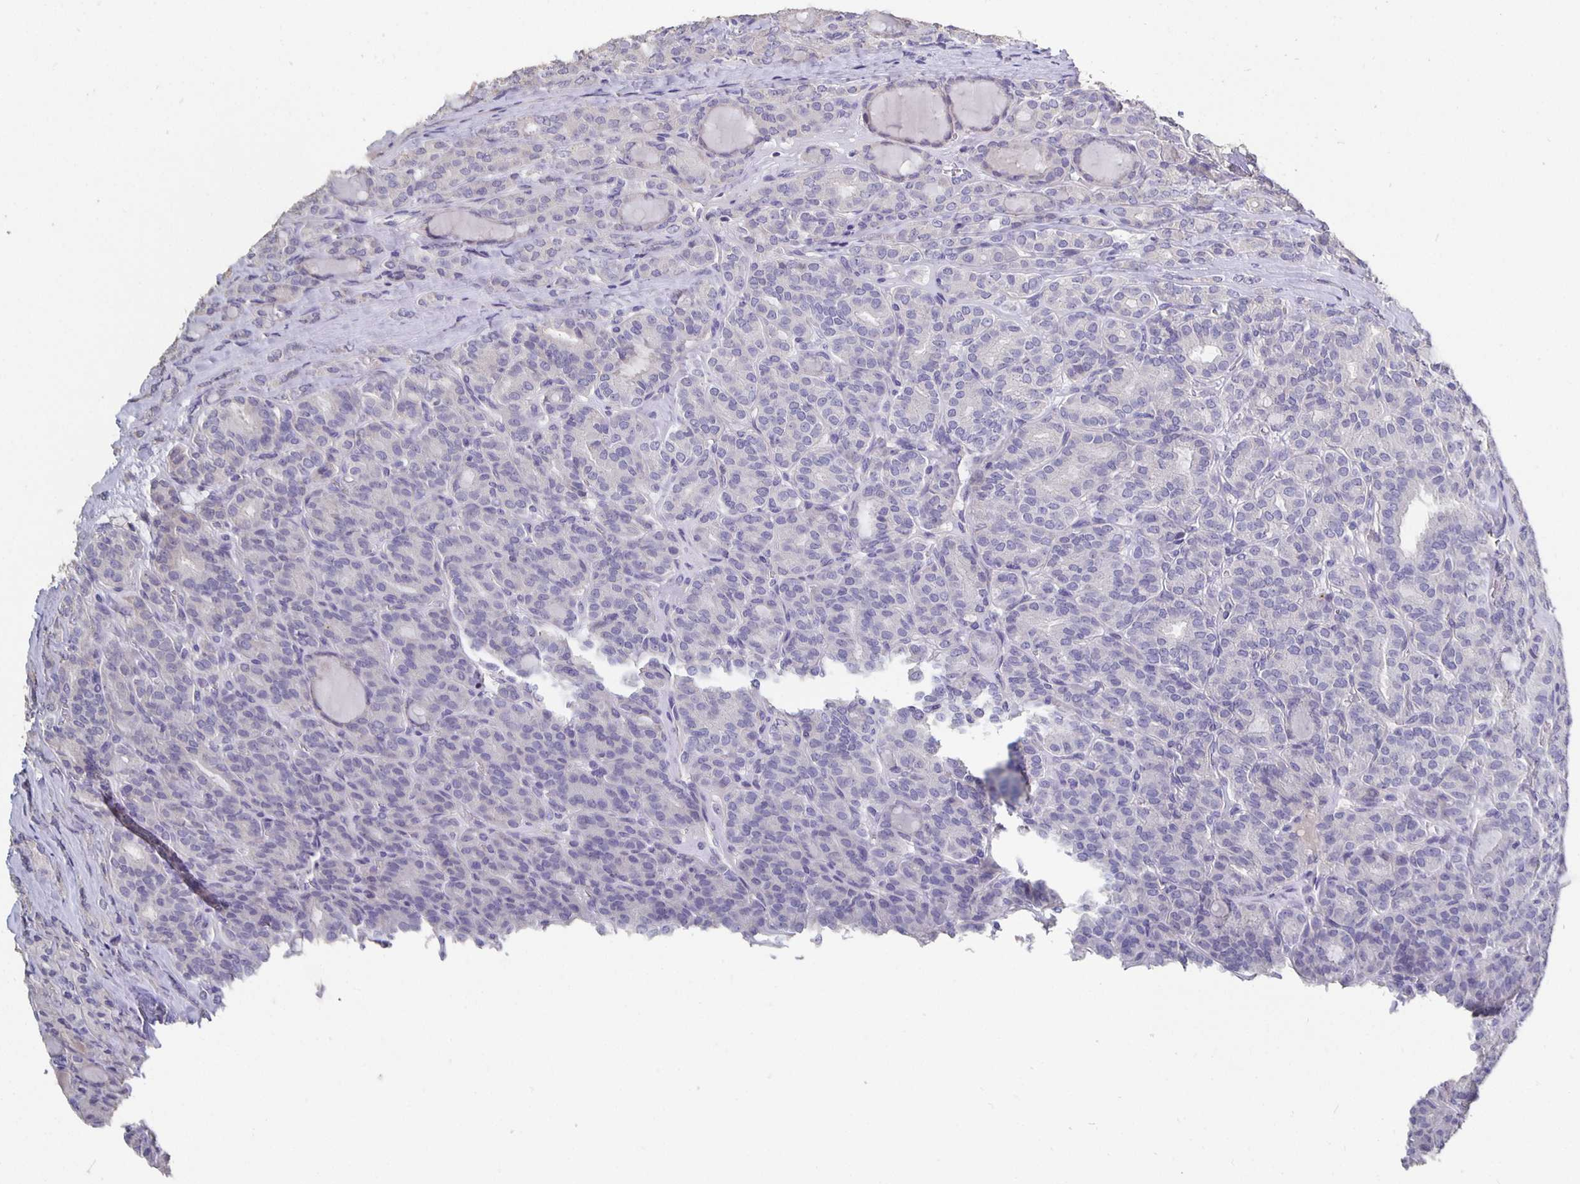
{"staining": {"intensity": "negative", "quantity": "none", "location": "none"}, "tissue": "thyroid cancer", "cell_type": "Tumor cells", "image_type": "cancer", "snomed": [{"axis": "morphology", "description": "Normal tissue, NOS"}, {"axis": "morphology", "description": "Follicular adenoma carcinoma, NOS"}, {"axis": "topography", "description": "Thyroid gland"}], "caption": "Immunohistochemistry of human thyroid cancer exhibits no expression in tumor cells.", "gene": "CFAP74", "patient": {"sex": "female", "age": 31}}